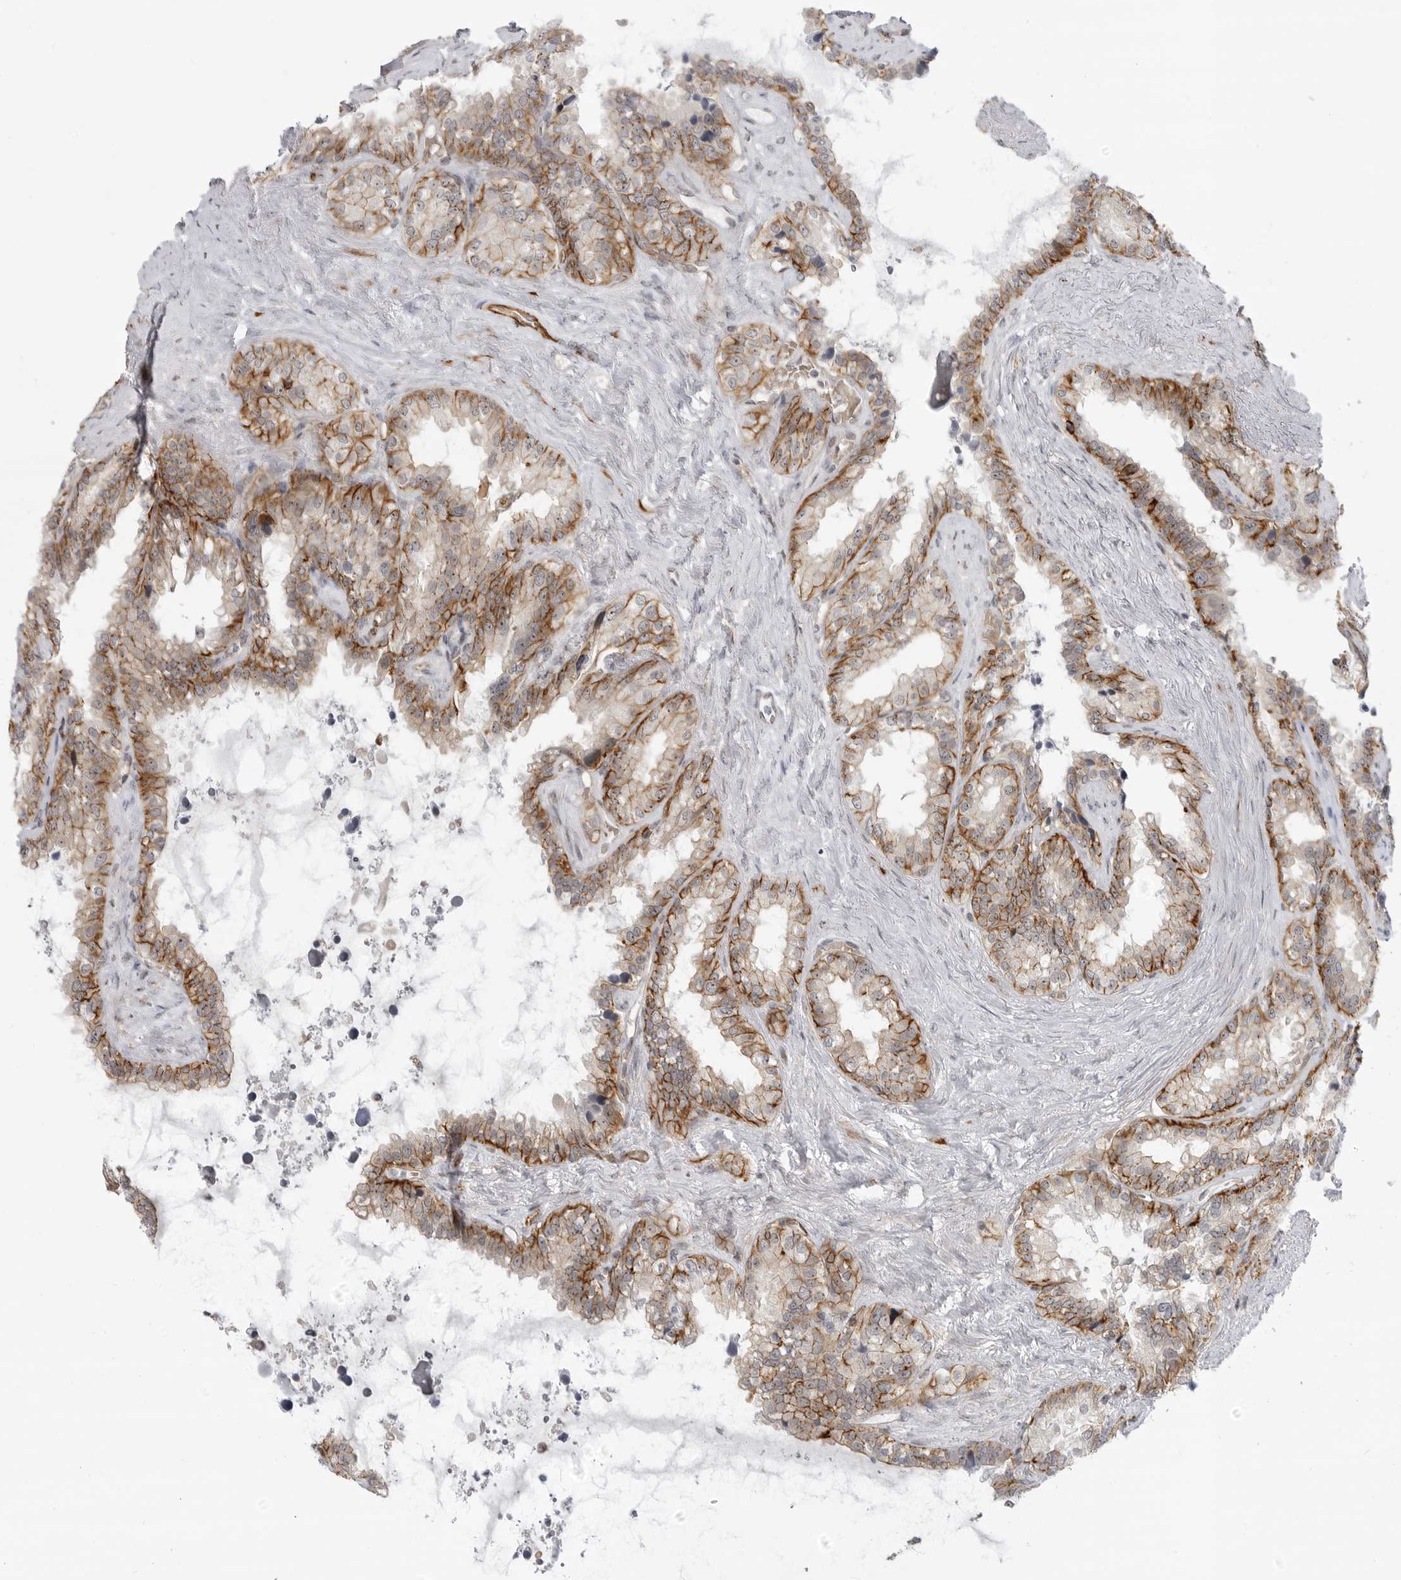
{"staining": {"intensity": "moderate", "quantity": "25%-75%", "location": "cytoplasmic/membranous"}, "tissue": "seminal vesicle", "cell_type": "Glandular cells", "image_type": "normal", "snomed": [{"axis": "morphology", "description": "Normal tissue, NOS"}, {"axis": "topography", "description": "Seminal veicle"}], "caption": "Glandular cells reveal moderate cytoplasmic/membranous staining in approximately 25%-75% of cells in benign seminal vesicle. Immunohistochemistry (ihc) stains the protein of interest in brown and the nuclei are stained blue.", "gene": "CEP295NL", "patient": {"sex": "male", "age": 80}}